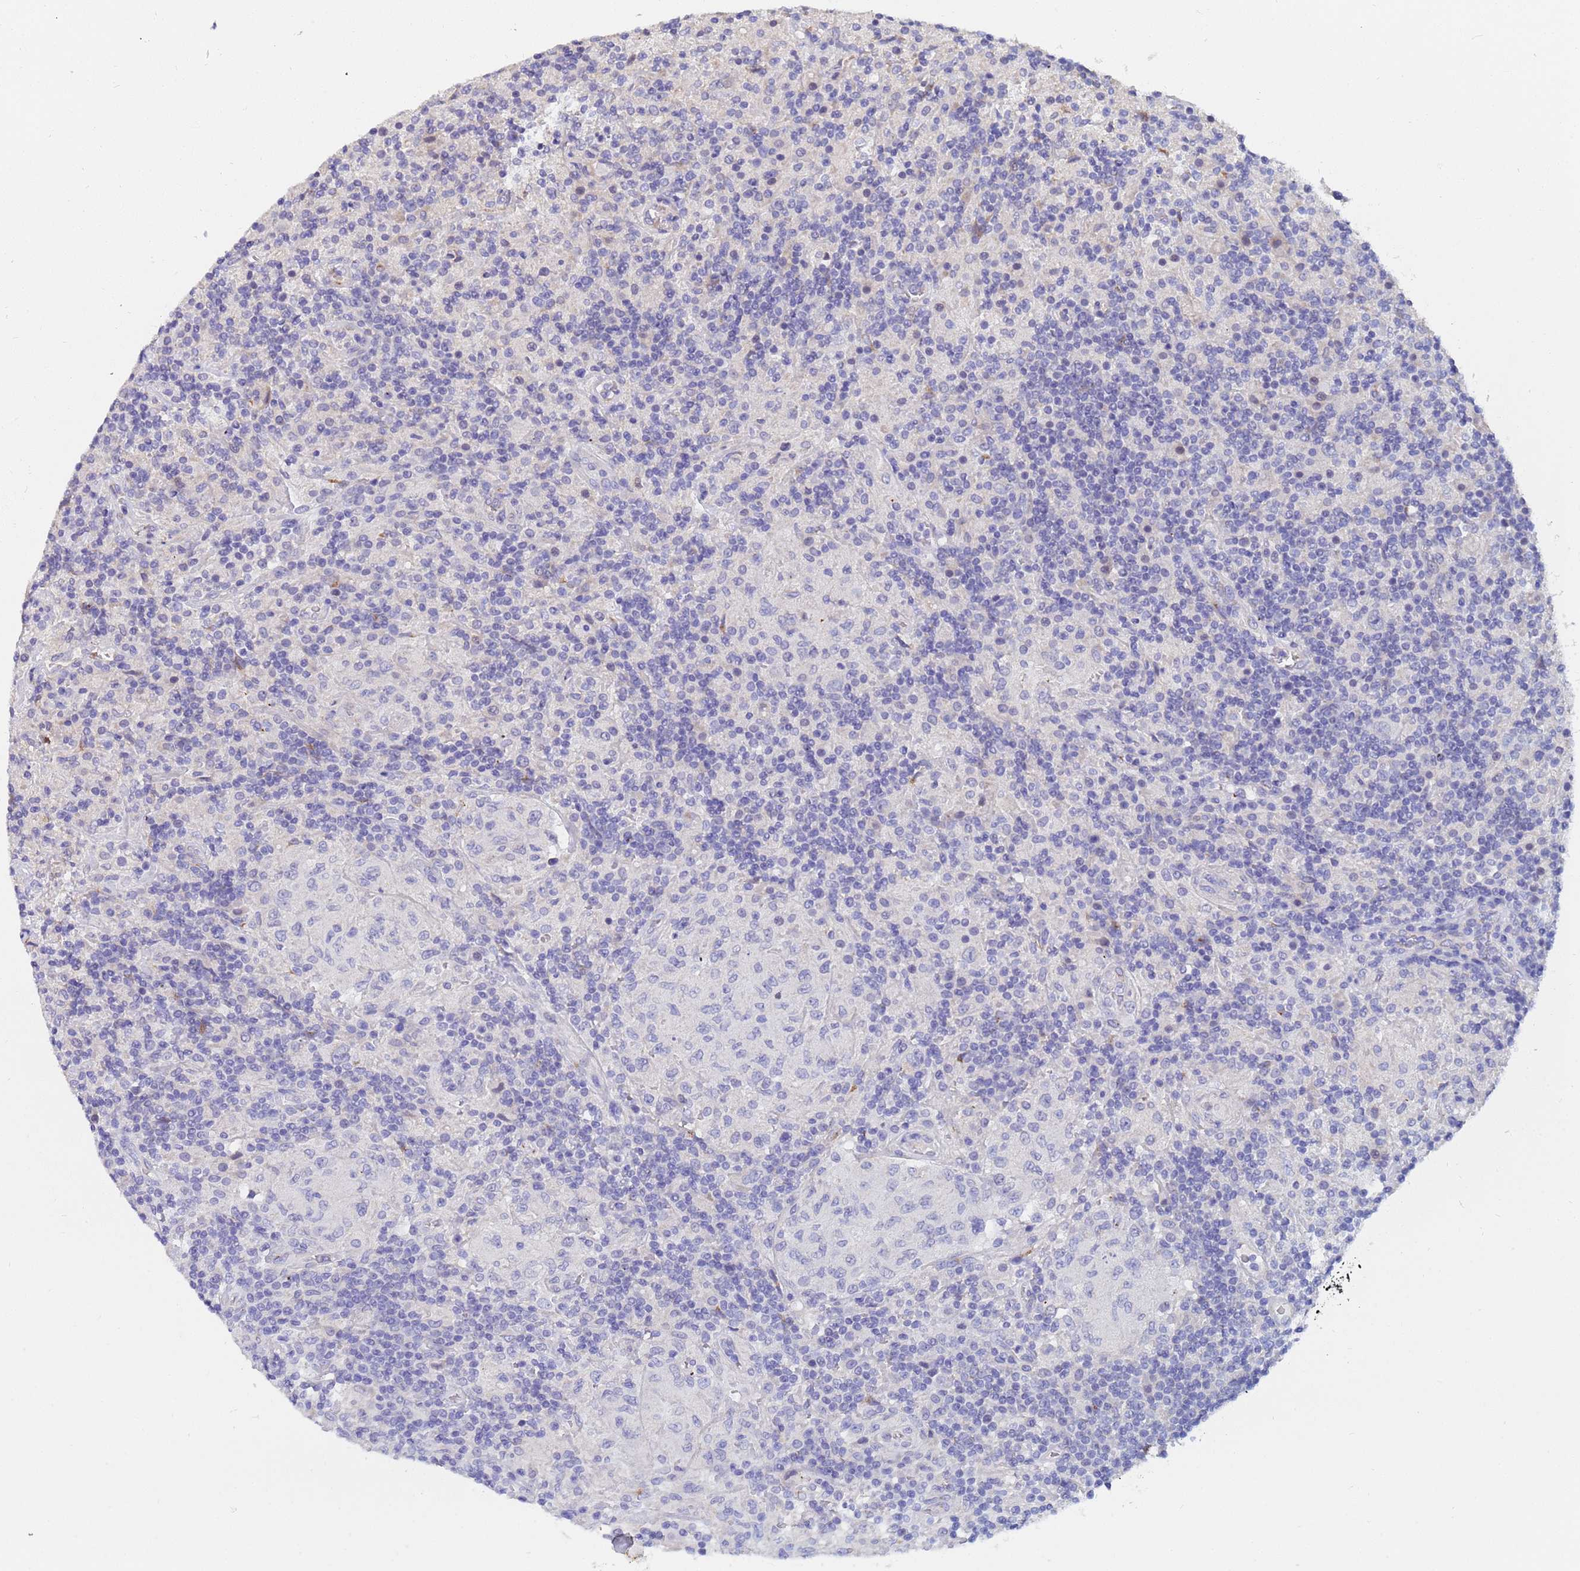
{"staining": {"intensity": "negative", "quantity": "none", "location": "none"}, "tissue": "lymphoma", "cell_type": "Tumor cells", "image_type": "cancer", "snomed": [{"axis": "morphology", "description": "Hodgkin's disease, NOS"}, {"axis": "topography", "description": "Lymph node"}], "caption": "The photomicrograph demonstrates no significant staining in tumor cells of lymphoma. Nuclei are stained in blue.", "gene": "IHO1", "patient": {"sex": "male", "age": 70}}